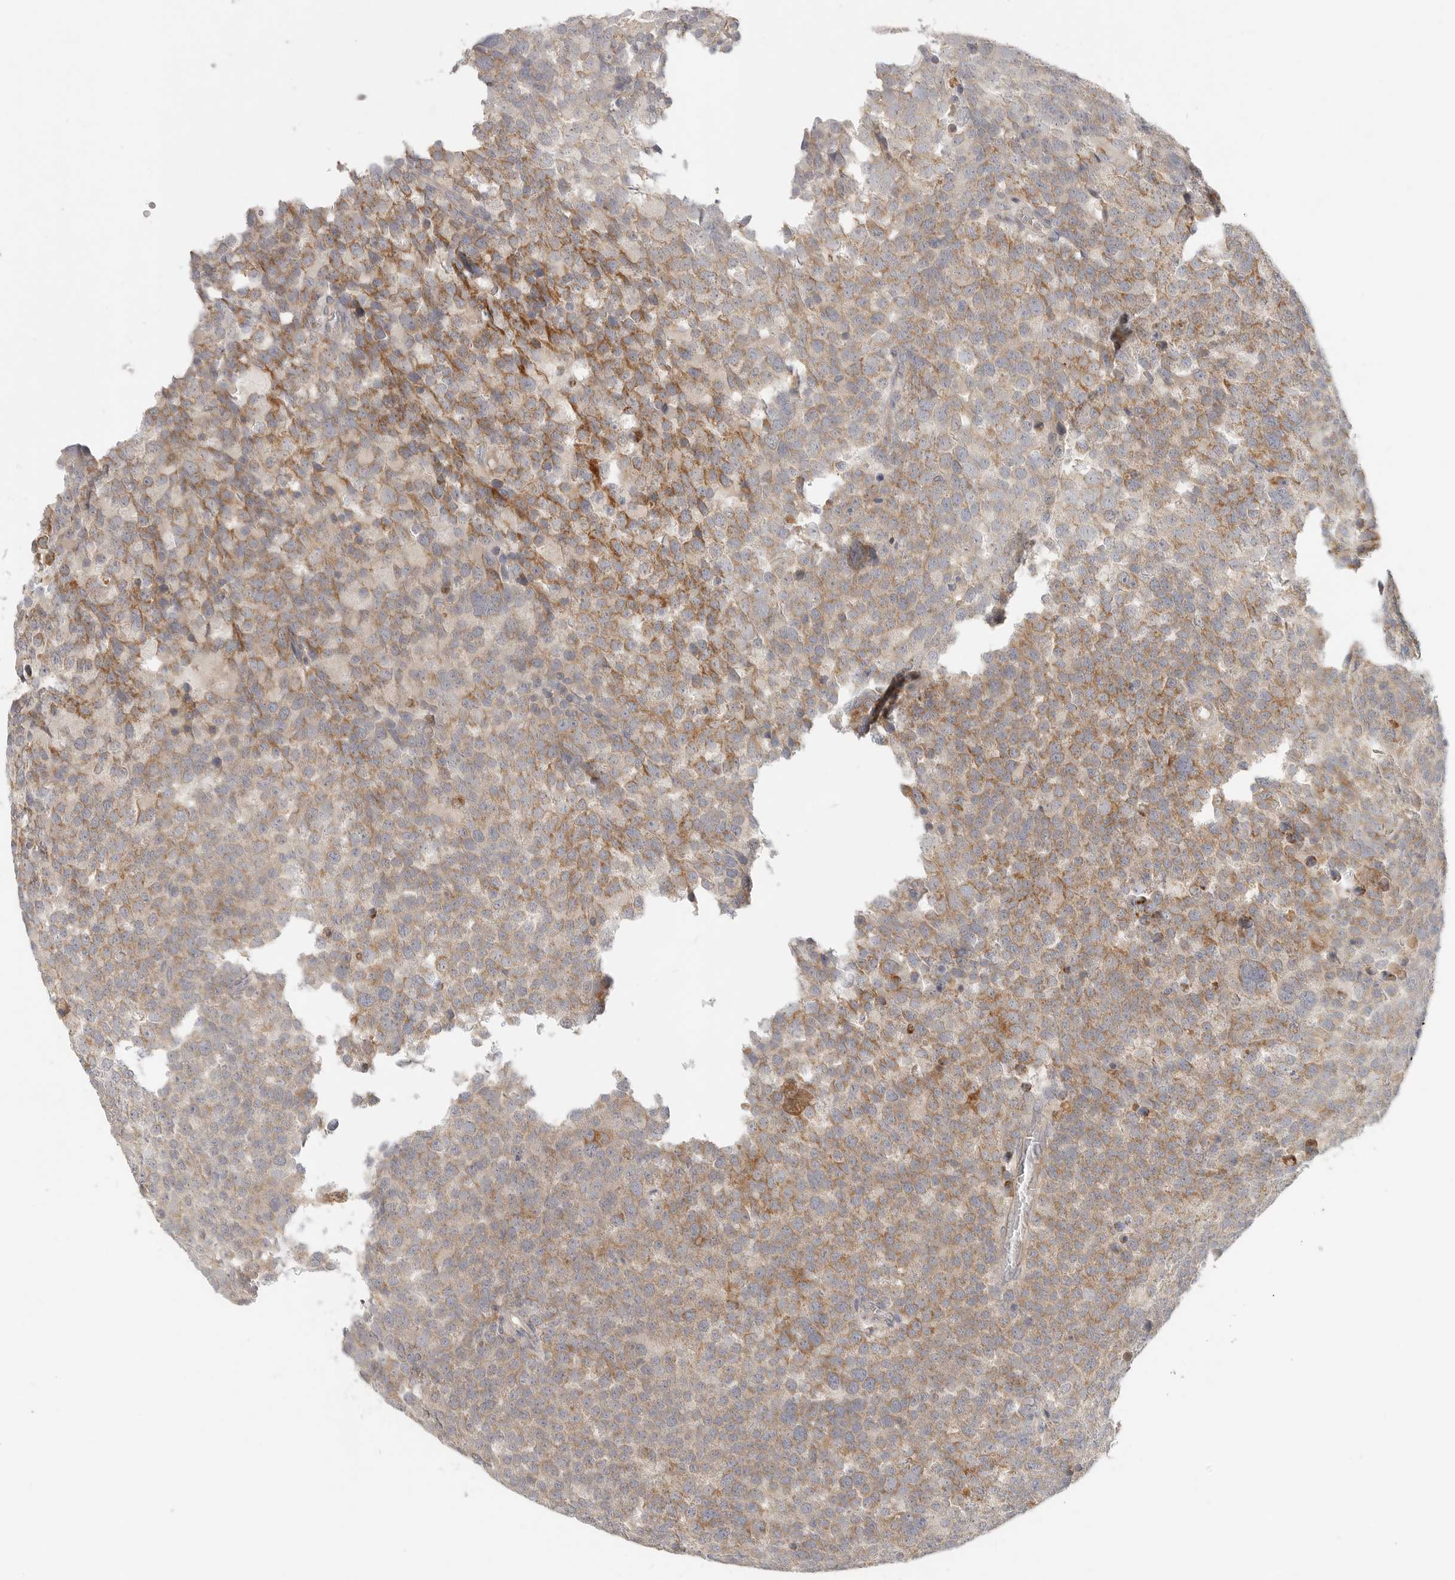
{"staining": {"intensity": "moderate", "quantity": "25%-75%", "location": "cytoplasmic/membranous"}, "tissue": "testis cancer", "cell_type": "Tumor cells", "image_type": "cancer", "snomed": [{"axis": "morphology", "description": "Seminoma, NOS"}, {"axis": "topography", "description": "Testis"}], "caption": "Protein expression analysis of seminoma (testis) exhibits moderate cytoplasmic/membranous staining in about 25%-75% of tumor cells.", "gene": "SLC25A36", "patient": {"sex": "male", "age": 71}}